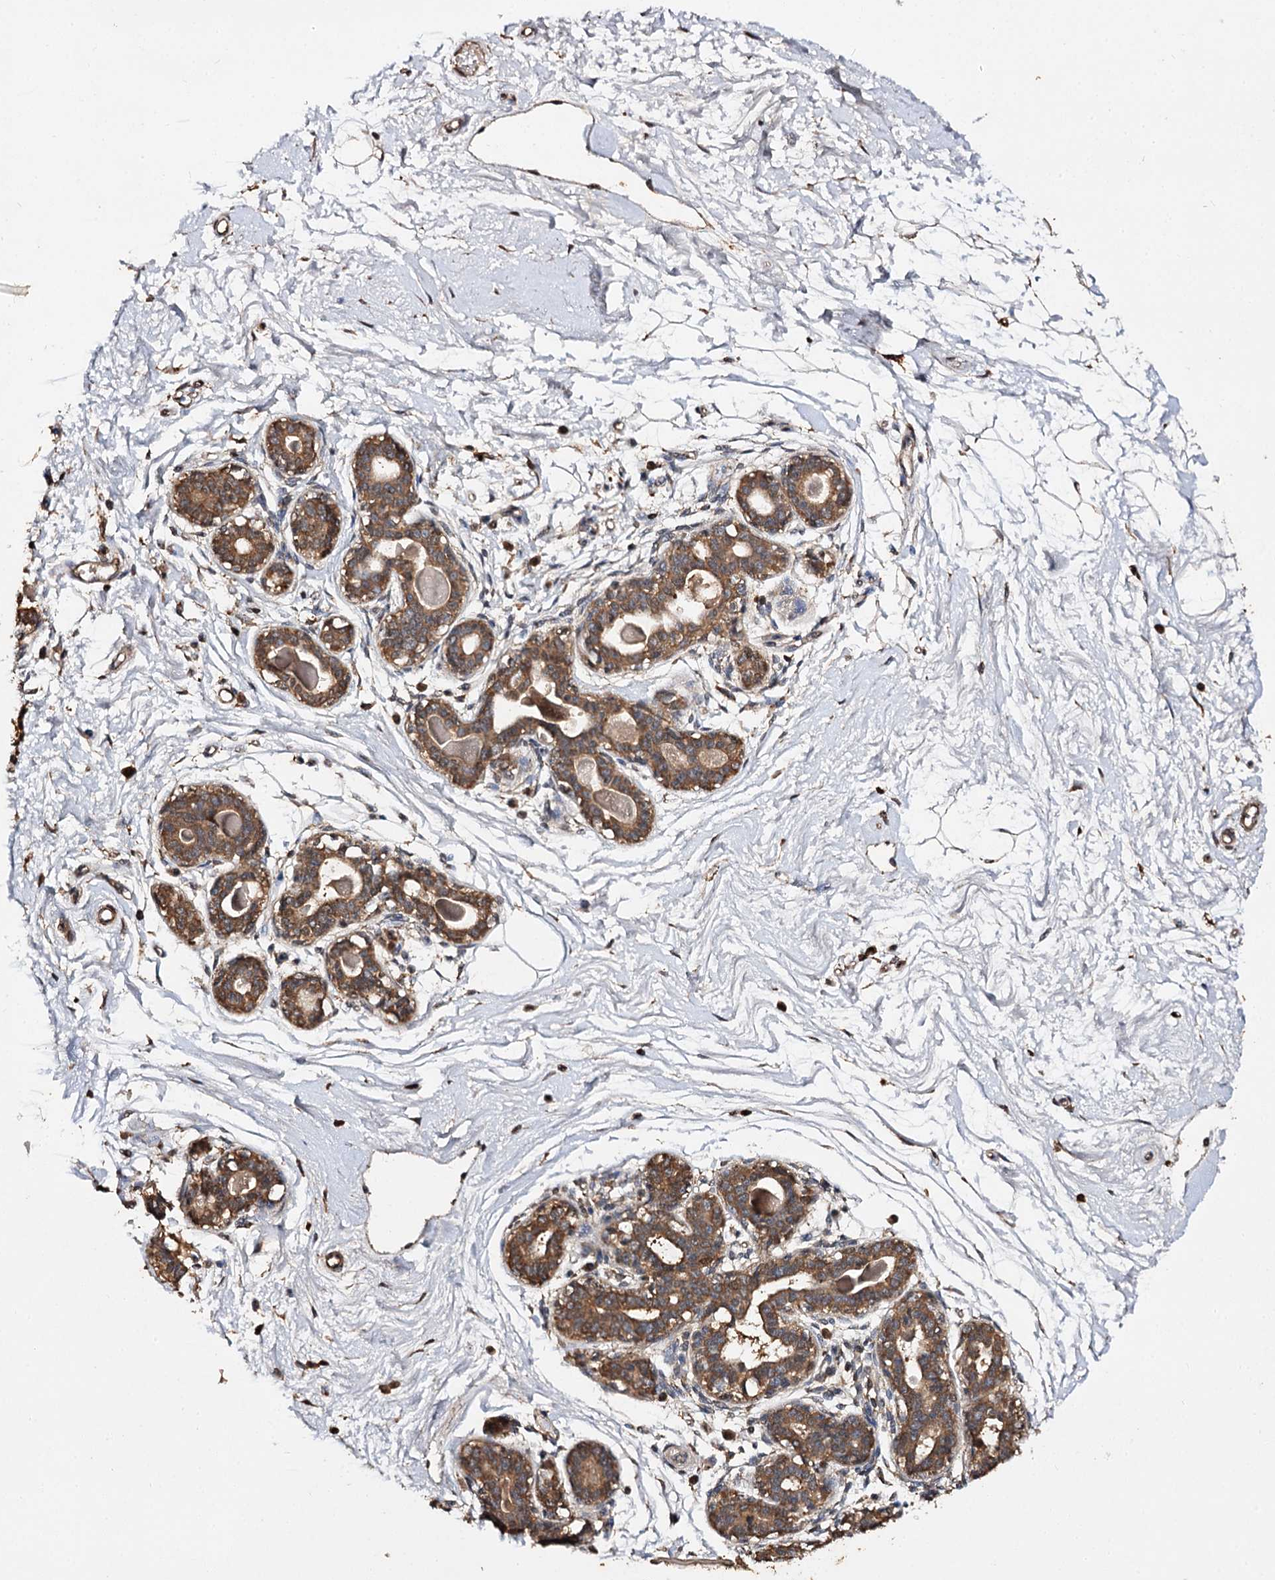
{"staining": {"intensity": "negative", "quantity": "none", "location": "none"}, "tissue": "breast", "cell_type": "Adipocytes", "image_type": "normal", "snomed": [{"axis": "morphology", "description": "Normal tissue, NOS"}, {"axis": "topography", "description": "Breast"}], "caption": "DAB immunohistochemical staining of normal human breast exhibits no significant expression in adipocytes.", "gene": "ARL13A", "patient": {"sex": "female", "age": 45}}